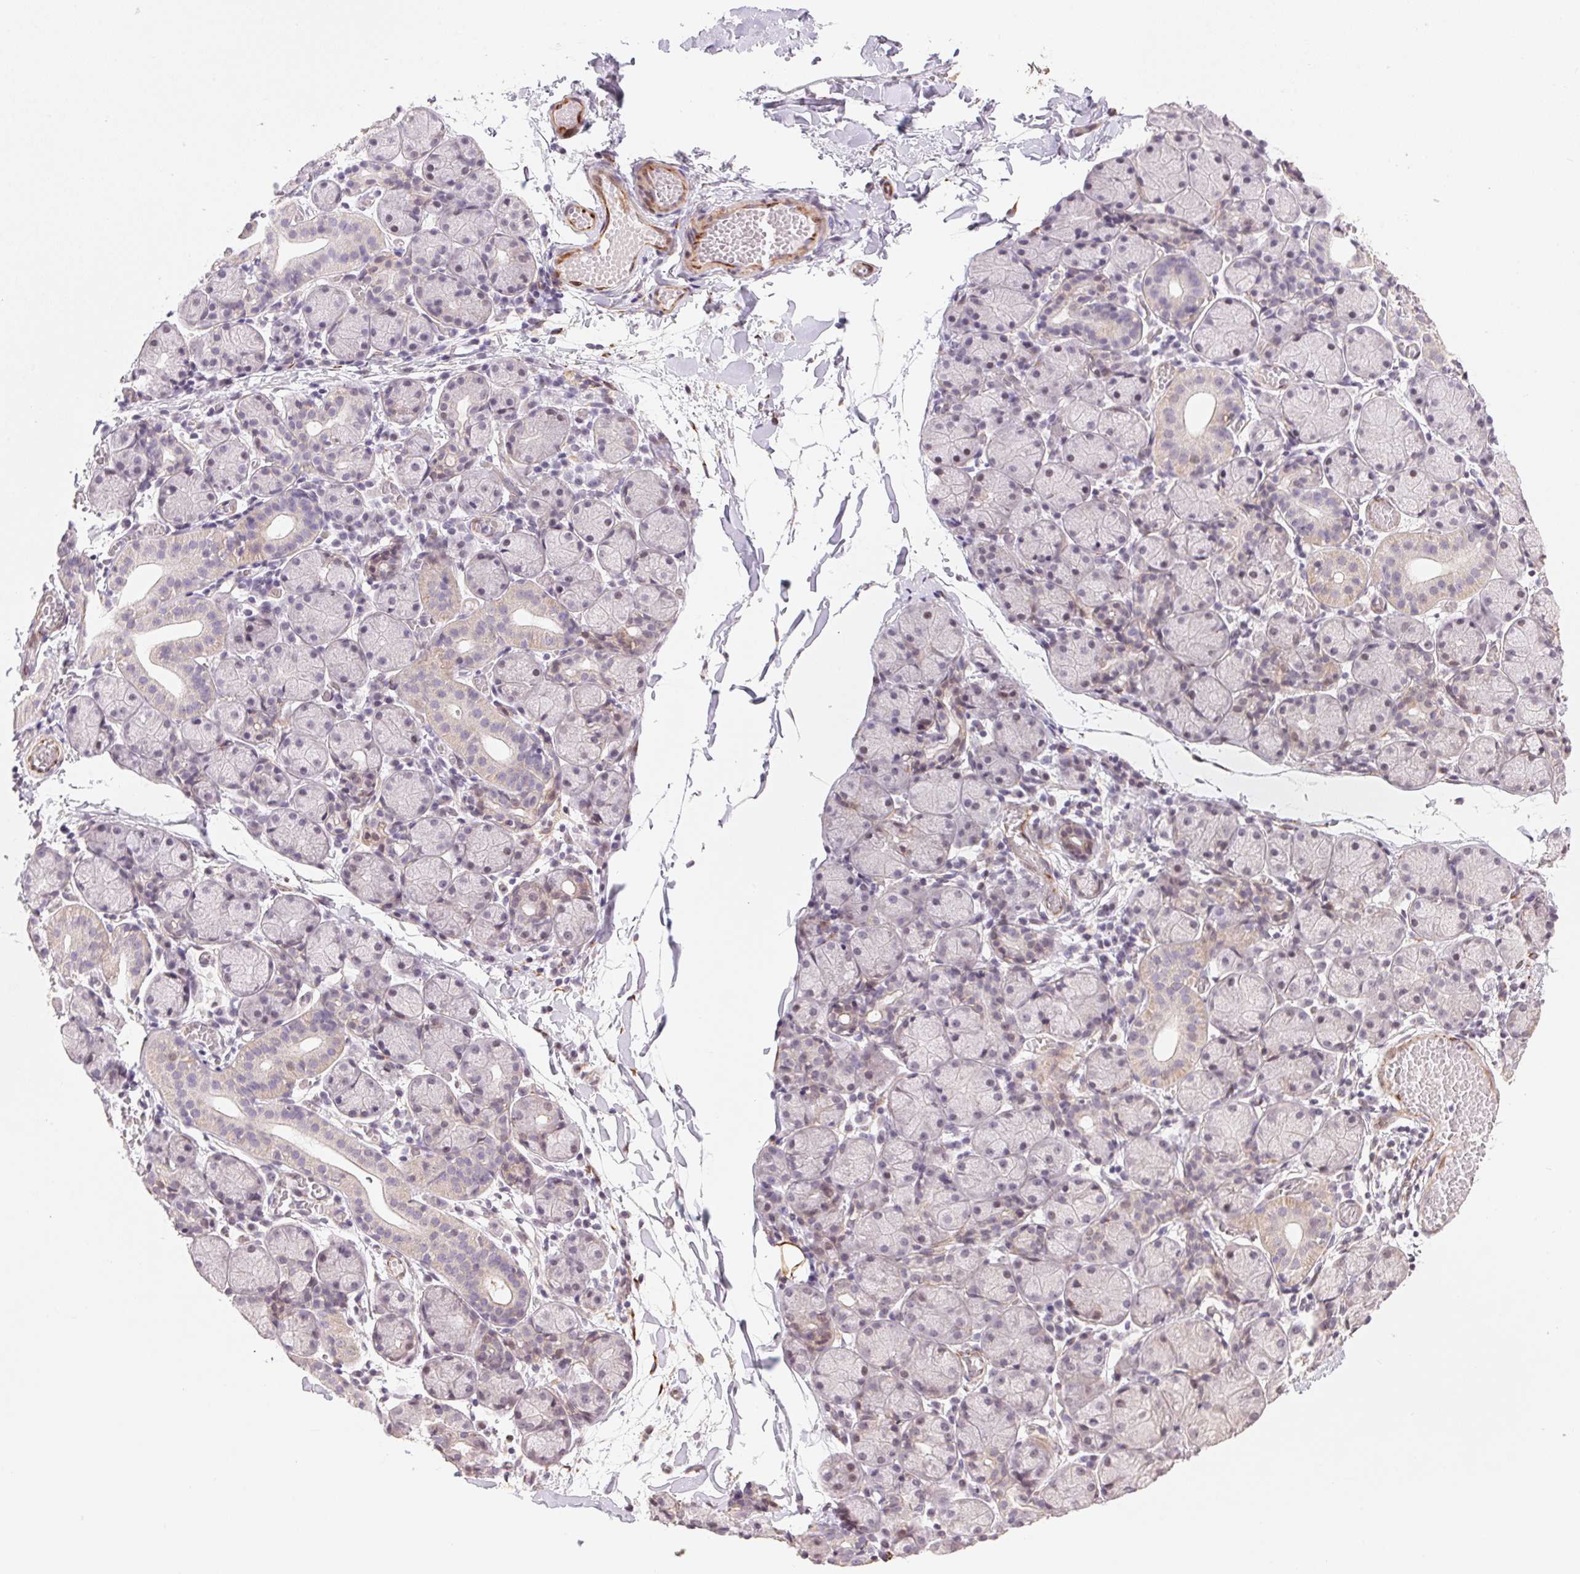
{"staining": {"intensity": "weak", "quantity": "<25%", "location": "cytoplasmic/membranous"}, "tissue": "salivary gland", "cell_type": "Glandular cells", "image_type": "normal", "snomed": [{"axis": "morphology", "description": "Normal tissue, NOS"}, {"axis": "topography", "description": "Salivary gland"}], "caption": "There is no significant positivity in glandular cells of salivary gland. (Stains: DAB (3,3'-diaminobenzidine) immunohistochemistry with hematoxylin counter stain, Microscopy: brightfield microscopy at high magnification).", "gene": "GYG2", "patient": {"sex": "female", "age": 24}}